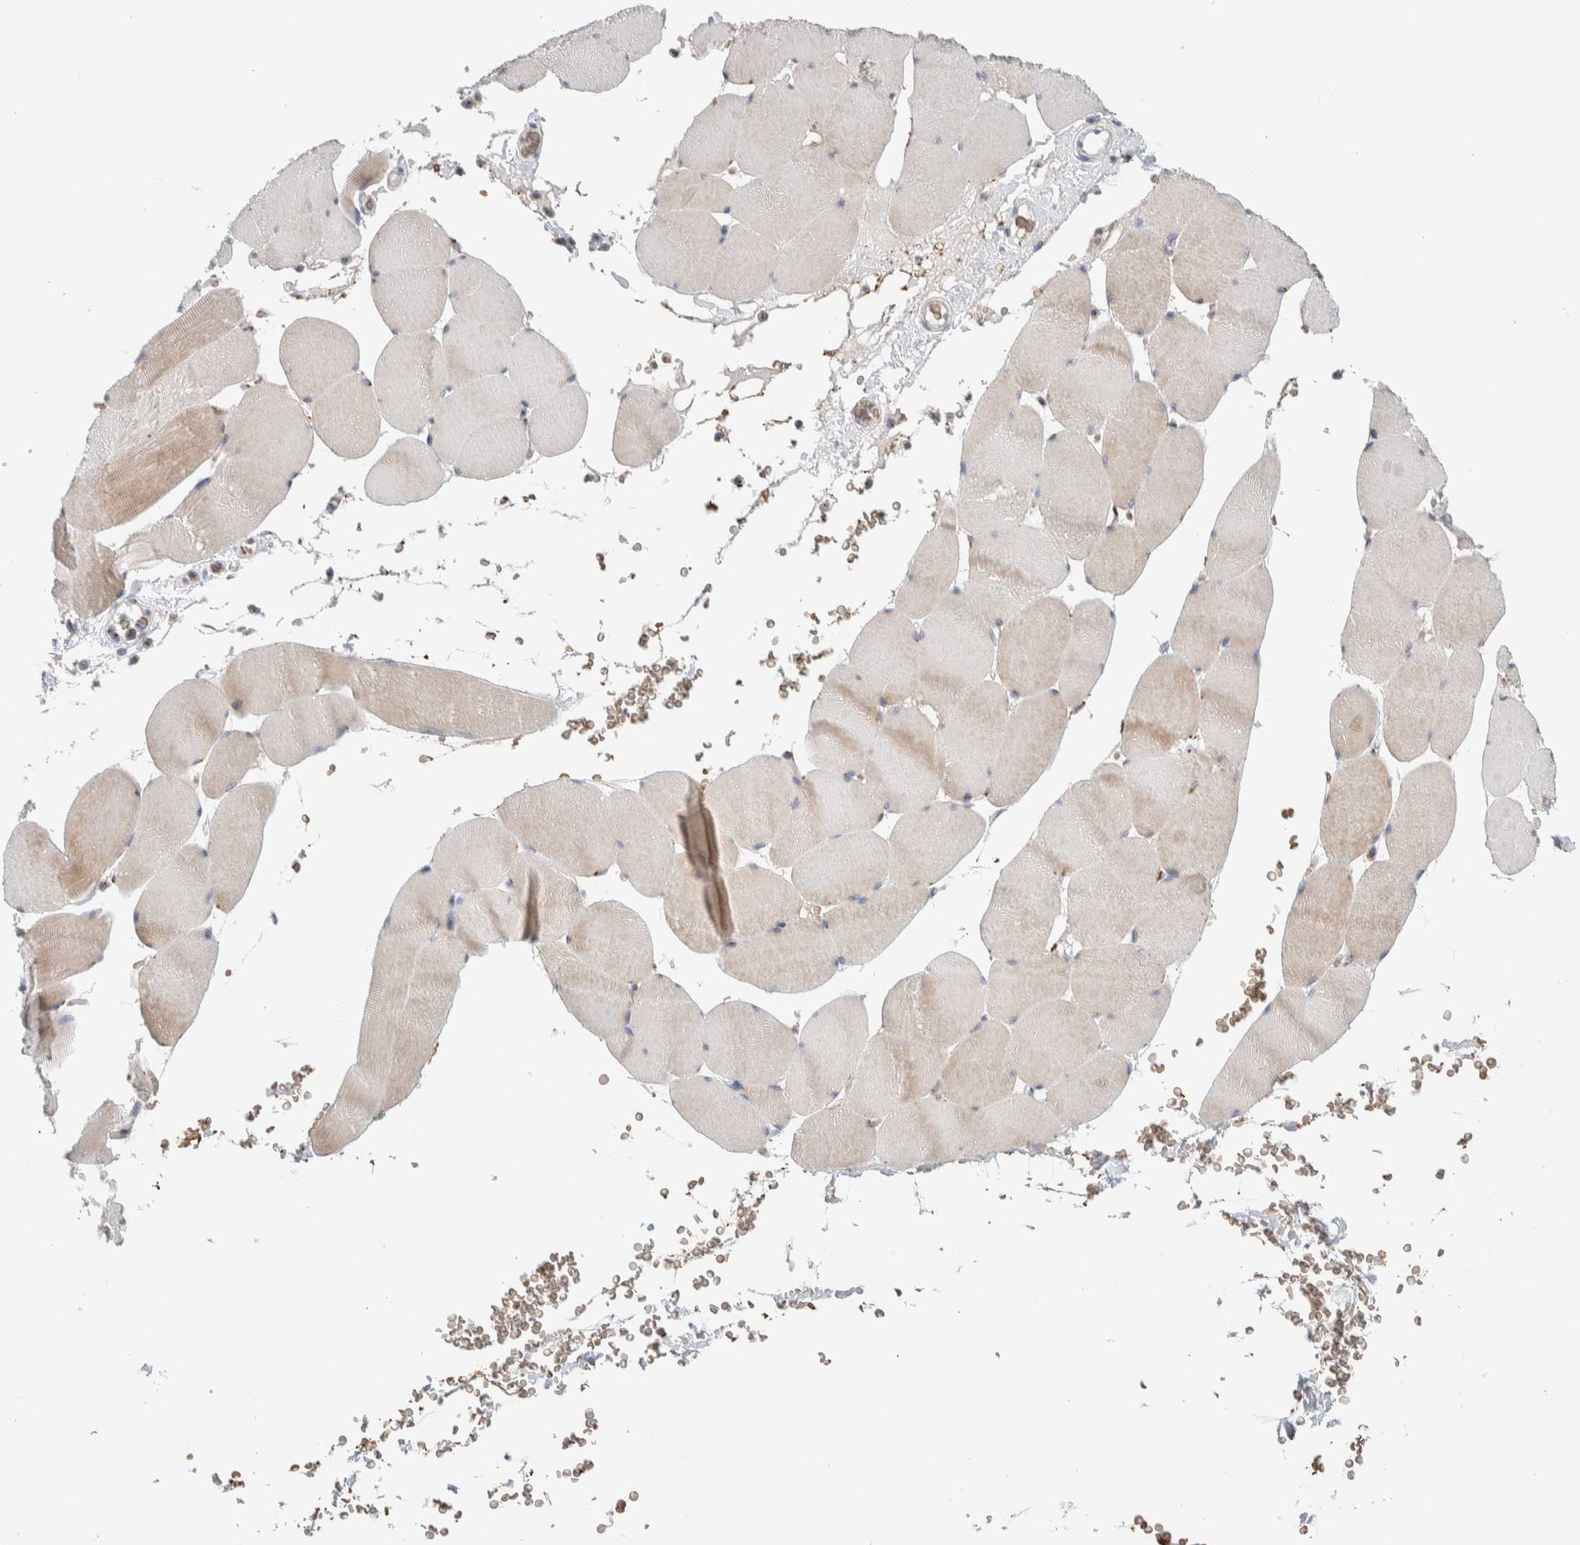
{"staining": {"intensity": "moderate", "quantity": ">75%", "location": "cytoplasmic/membranous"}, "tissue": "skeletal muscle", "cell_type": "Myocytes", "image_type": "normal", "snomed": [{"axis": "morphology", "description": "Normal tissue, NOS"}, {"axis": "topography", "description": "Skeletal muscle"}], "caption": "DAB immunohistochemical staining of unremarkable human skeletal muscle shows moderate cytoplasmic/membranous protein expression in about >75% of myocytes. (DAB (3,3'-diaminobenzidine) IHC, brown staining for protein, blue staining for nuclei).", "gene": "SLC38A10", "patient": {"sex": "male", "age": 62}}